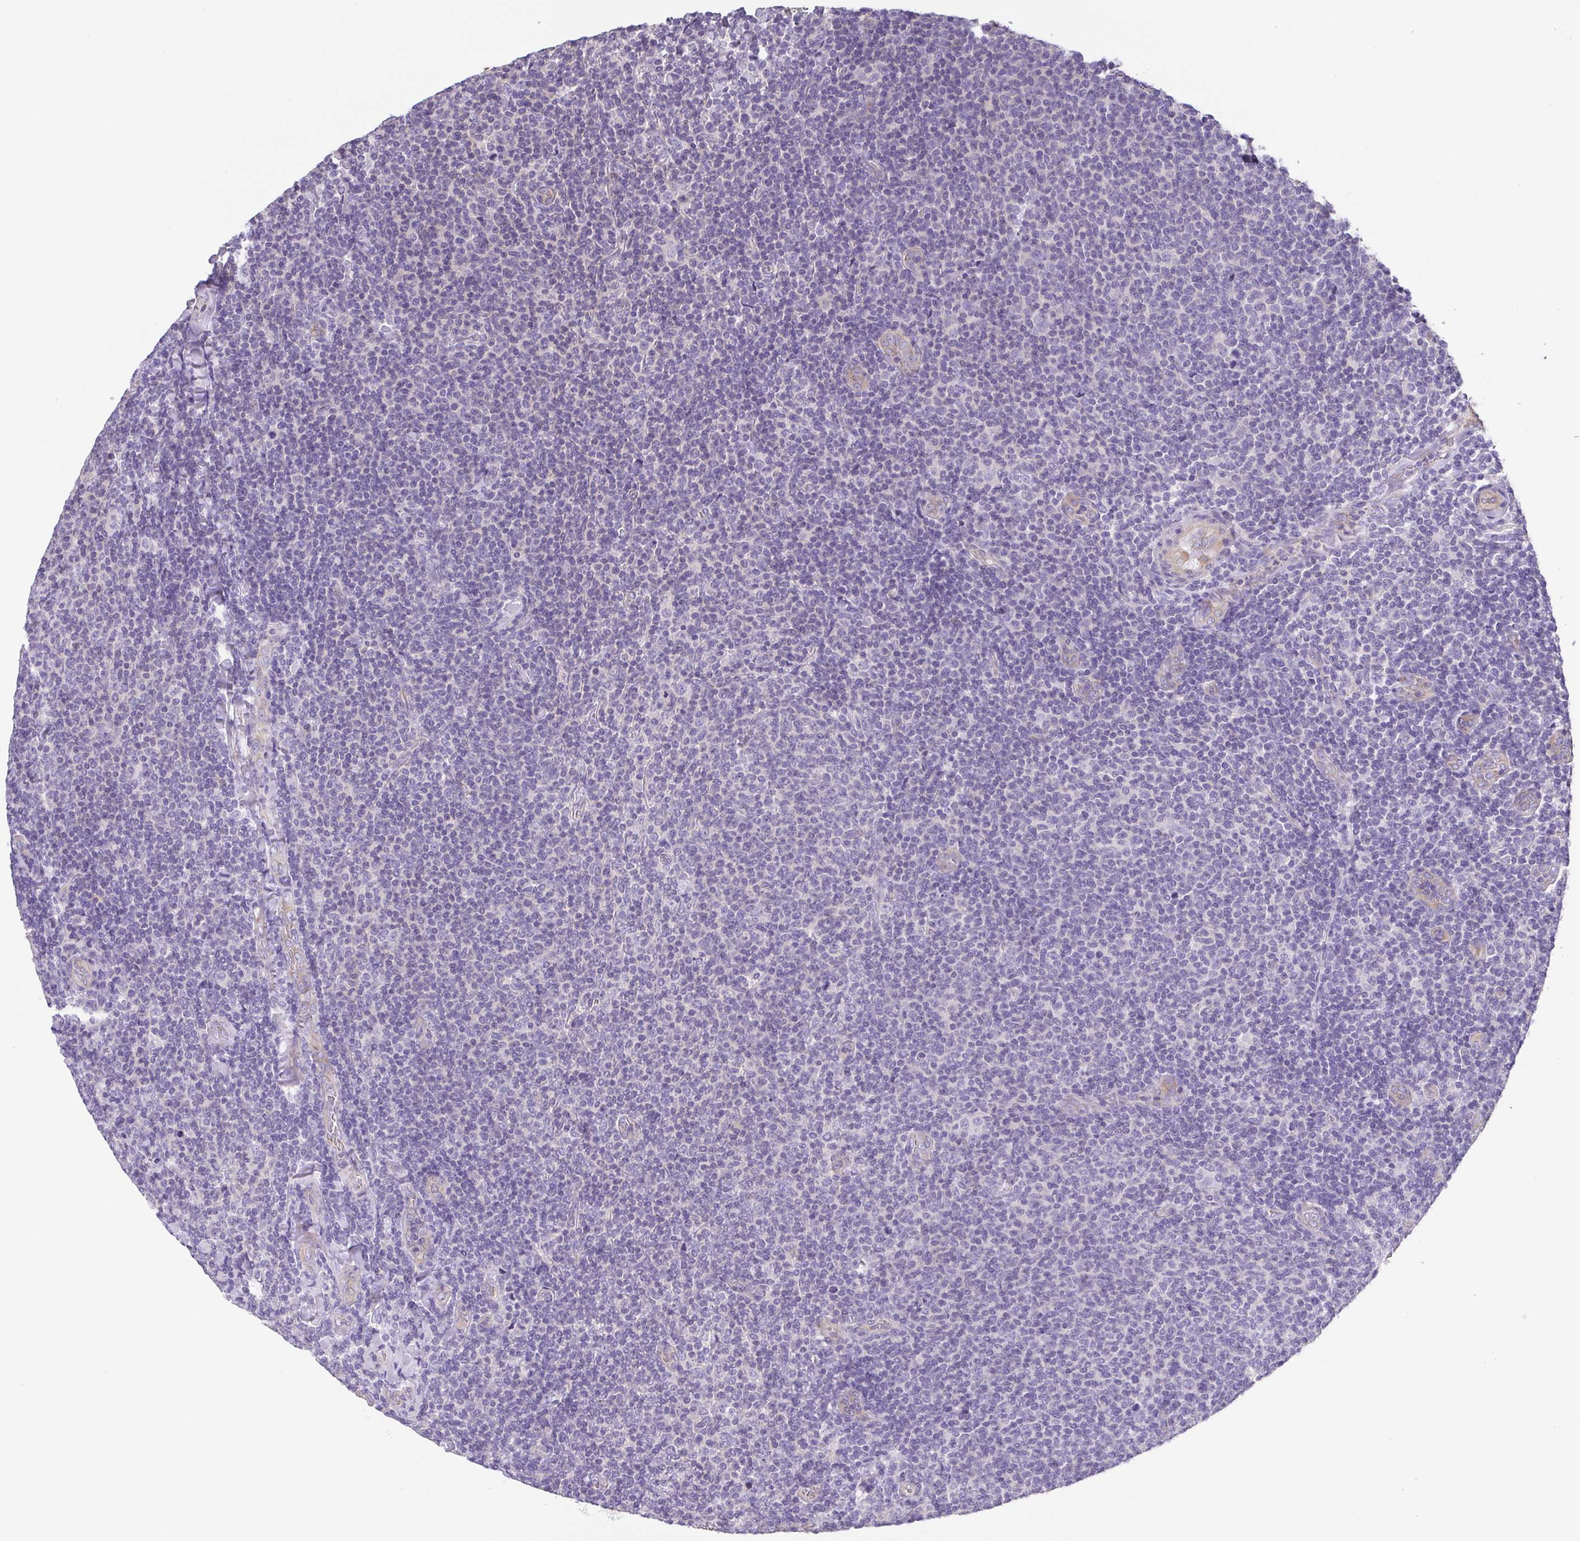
{"staining": {"intensity": "negative", "quantity": "none", "location": "none"}, "tissue": "lymphoma", "cell_type": "Tumor cells", "image_type": "cancer", "snomed": [{"axis": "morphology", "description": "Malignant lymphoma, non-Hodgkin's type, Low grade"}, {"axis": "topography", "description": "Lymph node"}], "caption": "DAB immunohistochemical staining of human lymphoma displays no significant expression in tumor cells.", "gene": "MYL6", "patient": {"sex": "male", "age": 52}}